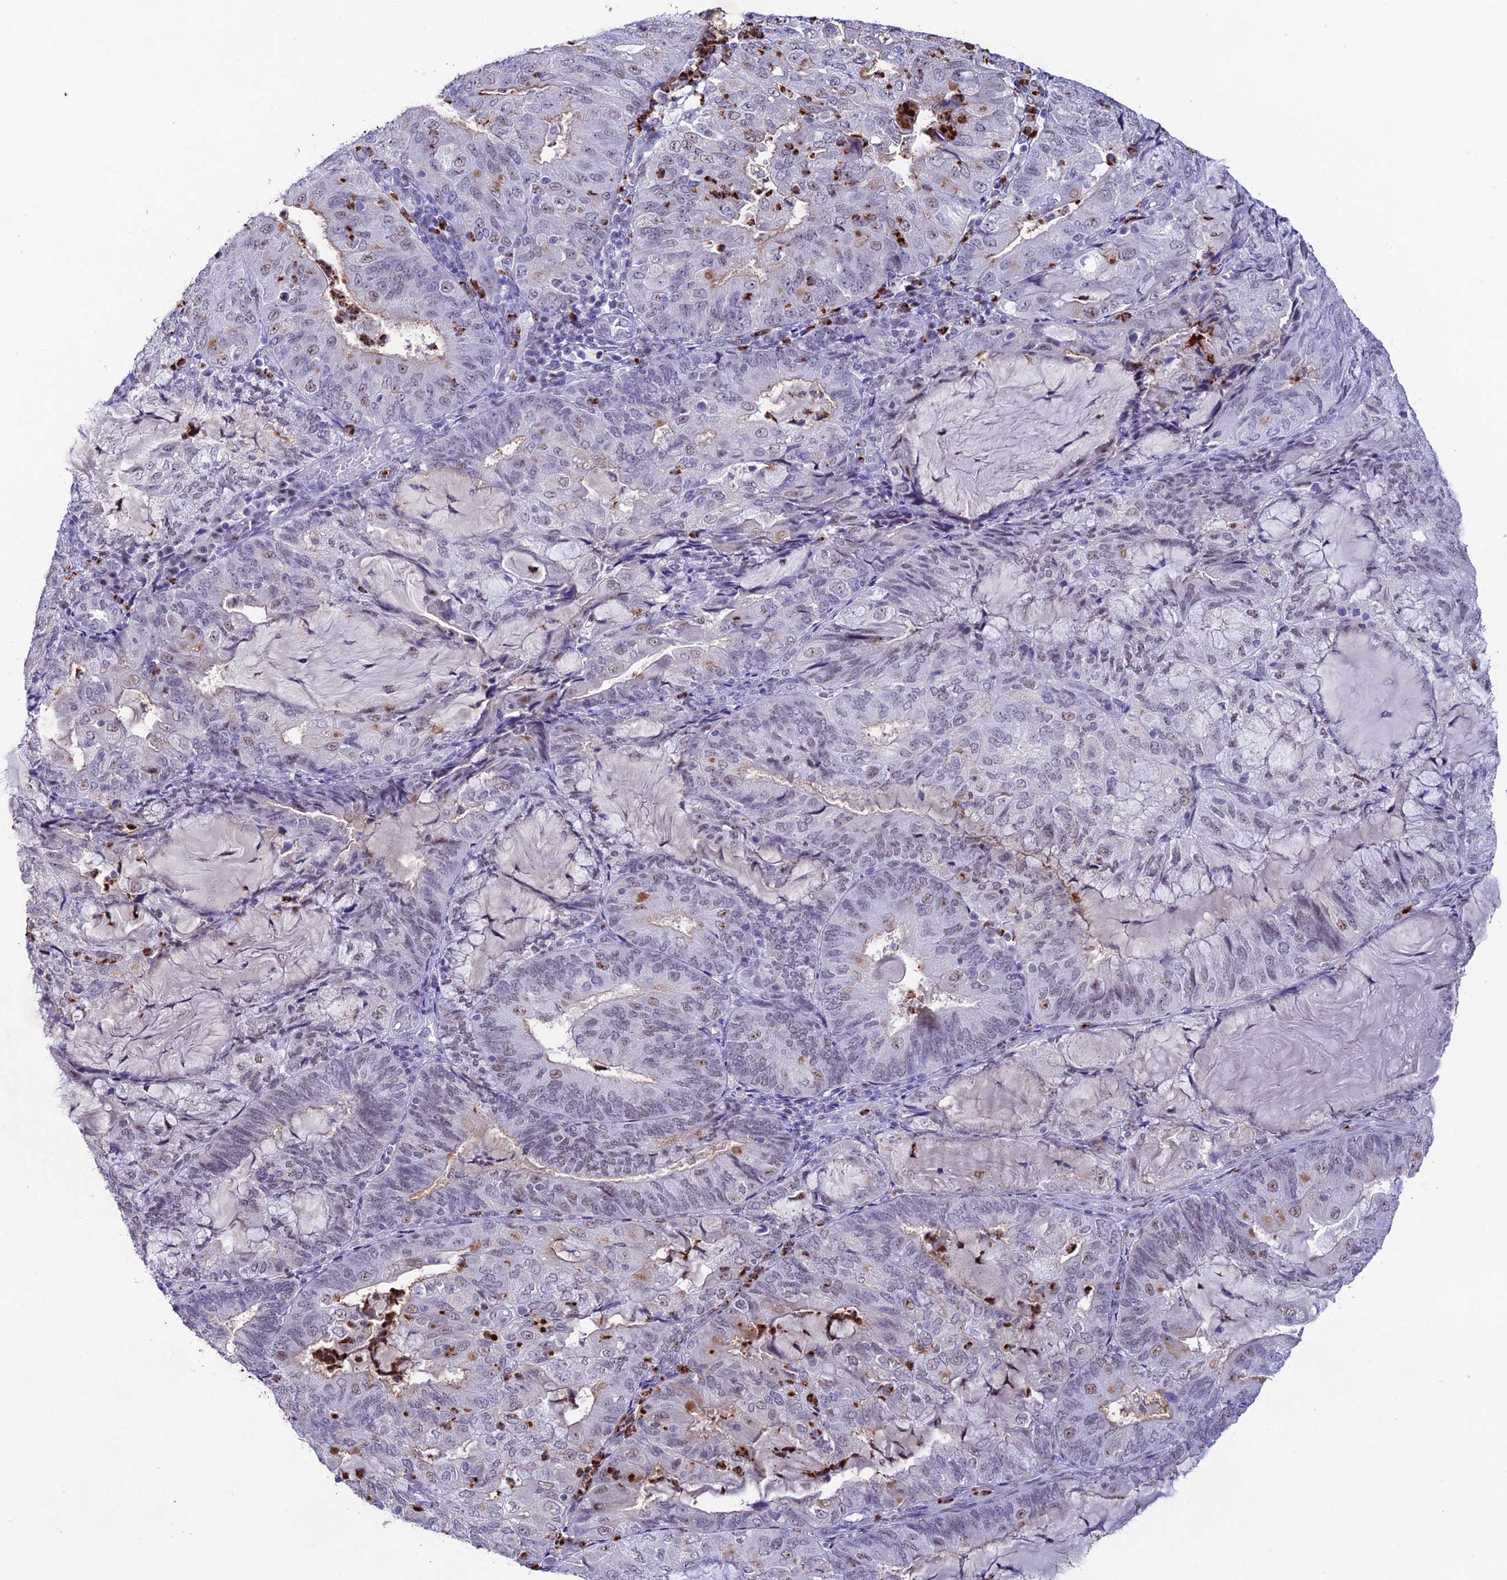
{"staining": {"intensity": "weak", "quantity": "<25%", "location": "nuclear"}, "tissue": "endometrial cancer", "cell_type": "Tumor cells", "image_type": "cancer", "snomed": [{"axis": "morphology", "description": "Adenocarcinoma, NOS"}, {"axis": "topography", "description": "Endometrium"}], "caption": "This is a micrograph of IHC staining of endometrial cancer, which shows no positivity in tumor cells.", "gene": "MFSD2B", "patient": {"sex": "female", "age": 81}}